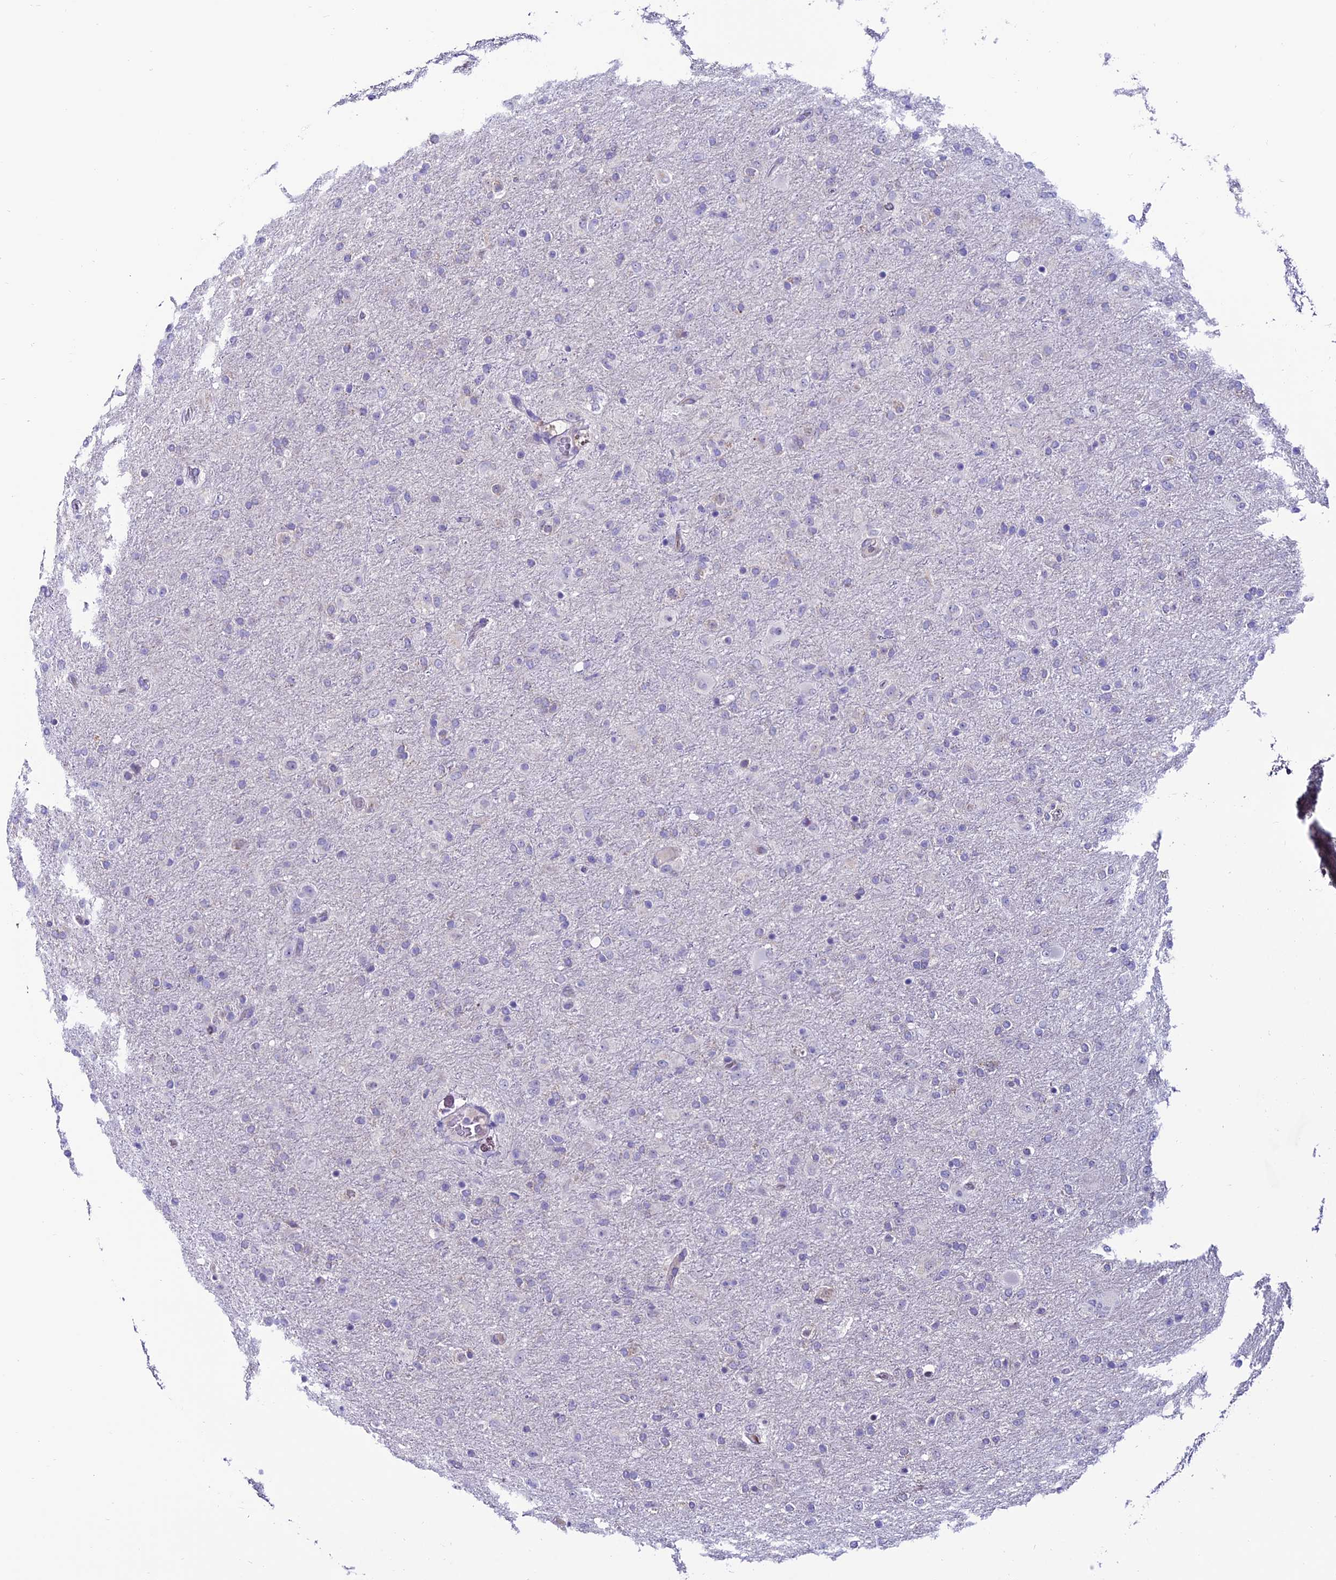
{"staining": {"intensity": "negative", "quantity": "none", "location": "none"}, "tissue": "glioma", "cell_type": "Tumor cells", "image_type": "cancer", "snomed": [{"axis": "morphology", "description": "Glioma, malignant, Low grade"}, {"axis": "topography", "description": "Brain"}], "caption": "There is no significant positivity in tumor cells of glioma.", "gene": "SLC10A1", "patient": {"sex": "male", "age": 65}}